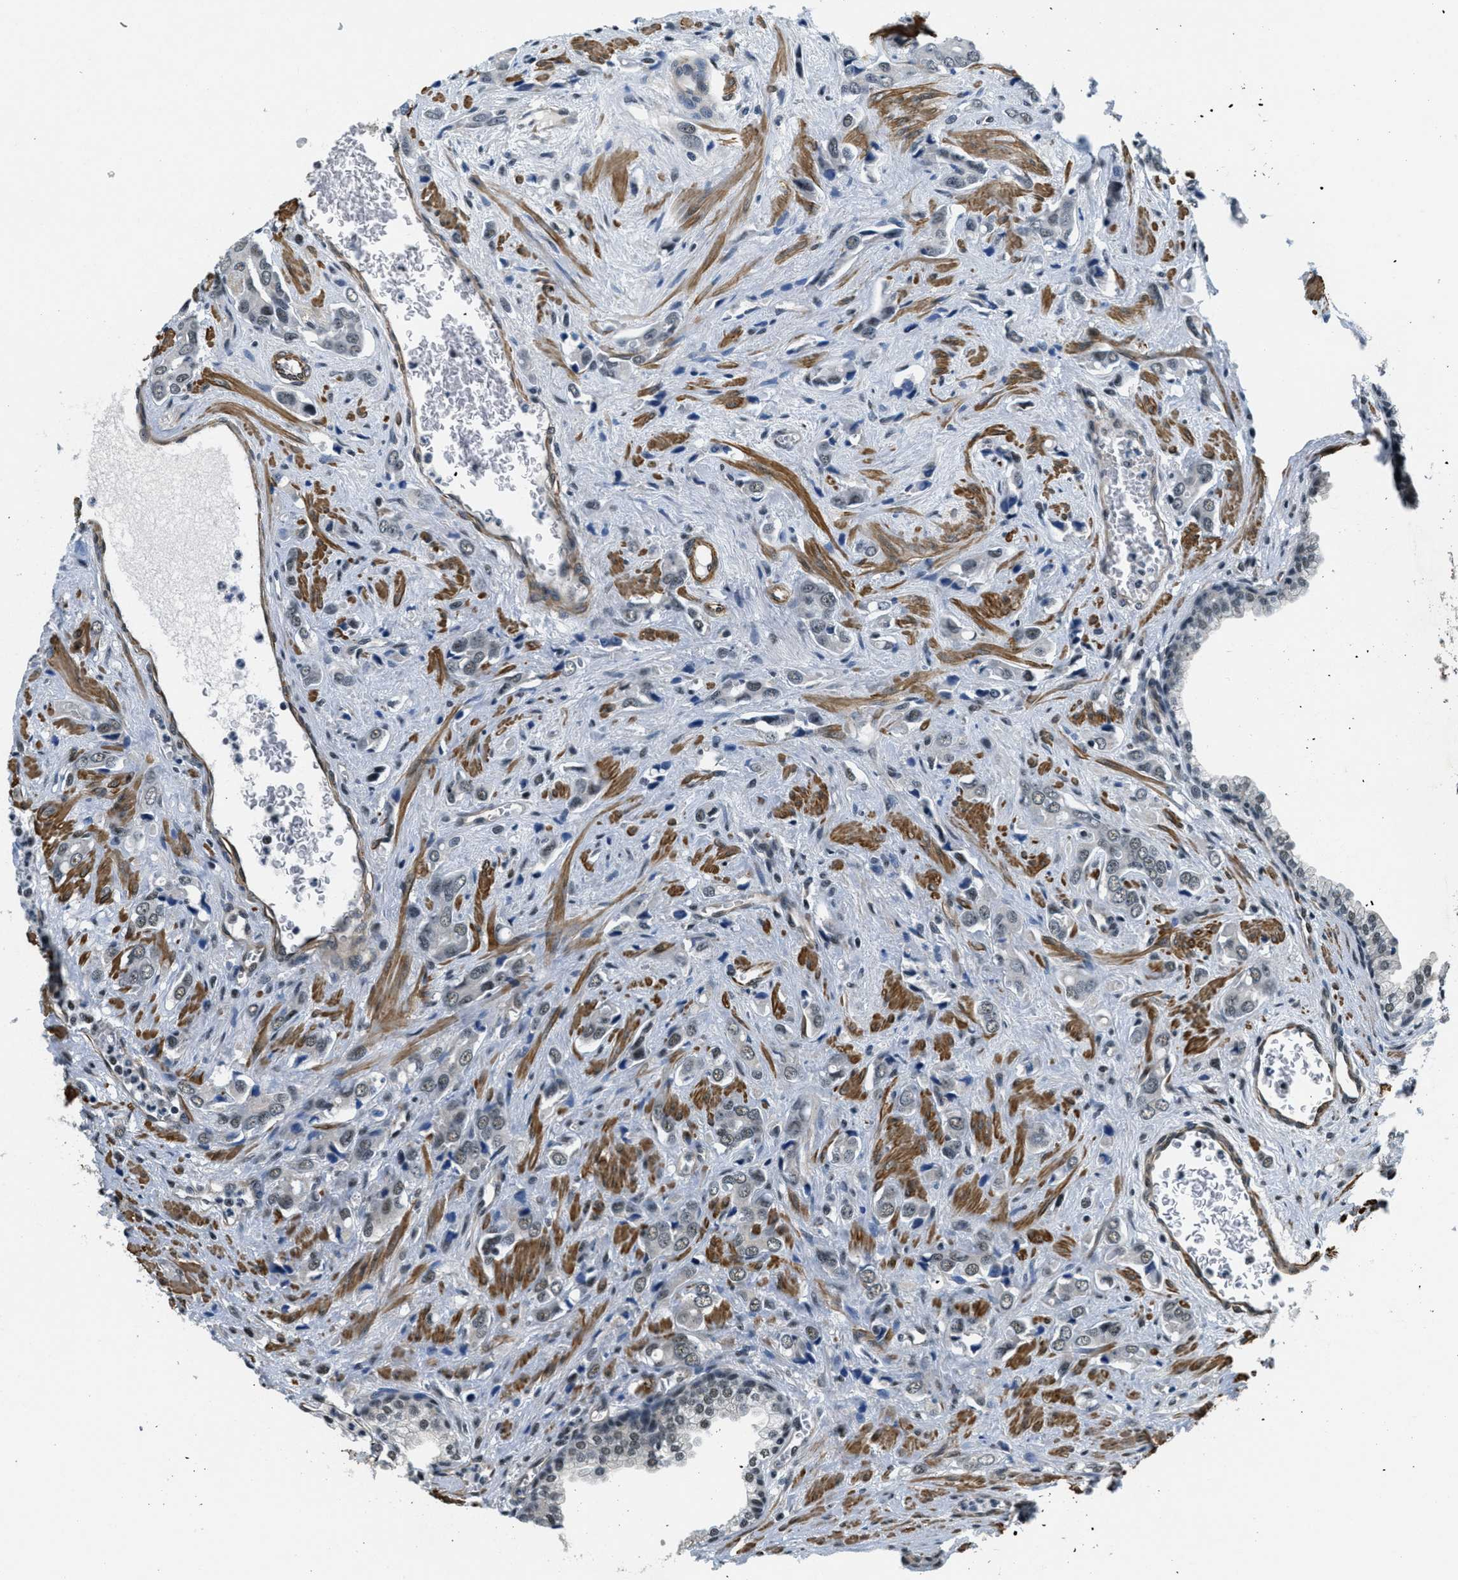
{"staining": {"intensity": "weak", "quantity": "25%-75%", "location": "nuclear"}, "tissue": "prostate cancer", "cell_type": "Tumor cells", "image_type": "cancer", "snomed": [{"axis": "morphology", "description": "Adenocarcinoma, High grade"}, {"axis": "topography", "description": "Prostate"}], "caption": "Tumor cells display weak nuclear positivity in about 25%-75% of cells in high-grade adenocarcinoma (prostate).", "gene": "CFAP36", "patient": {"sex": "male", "age": 52}}